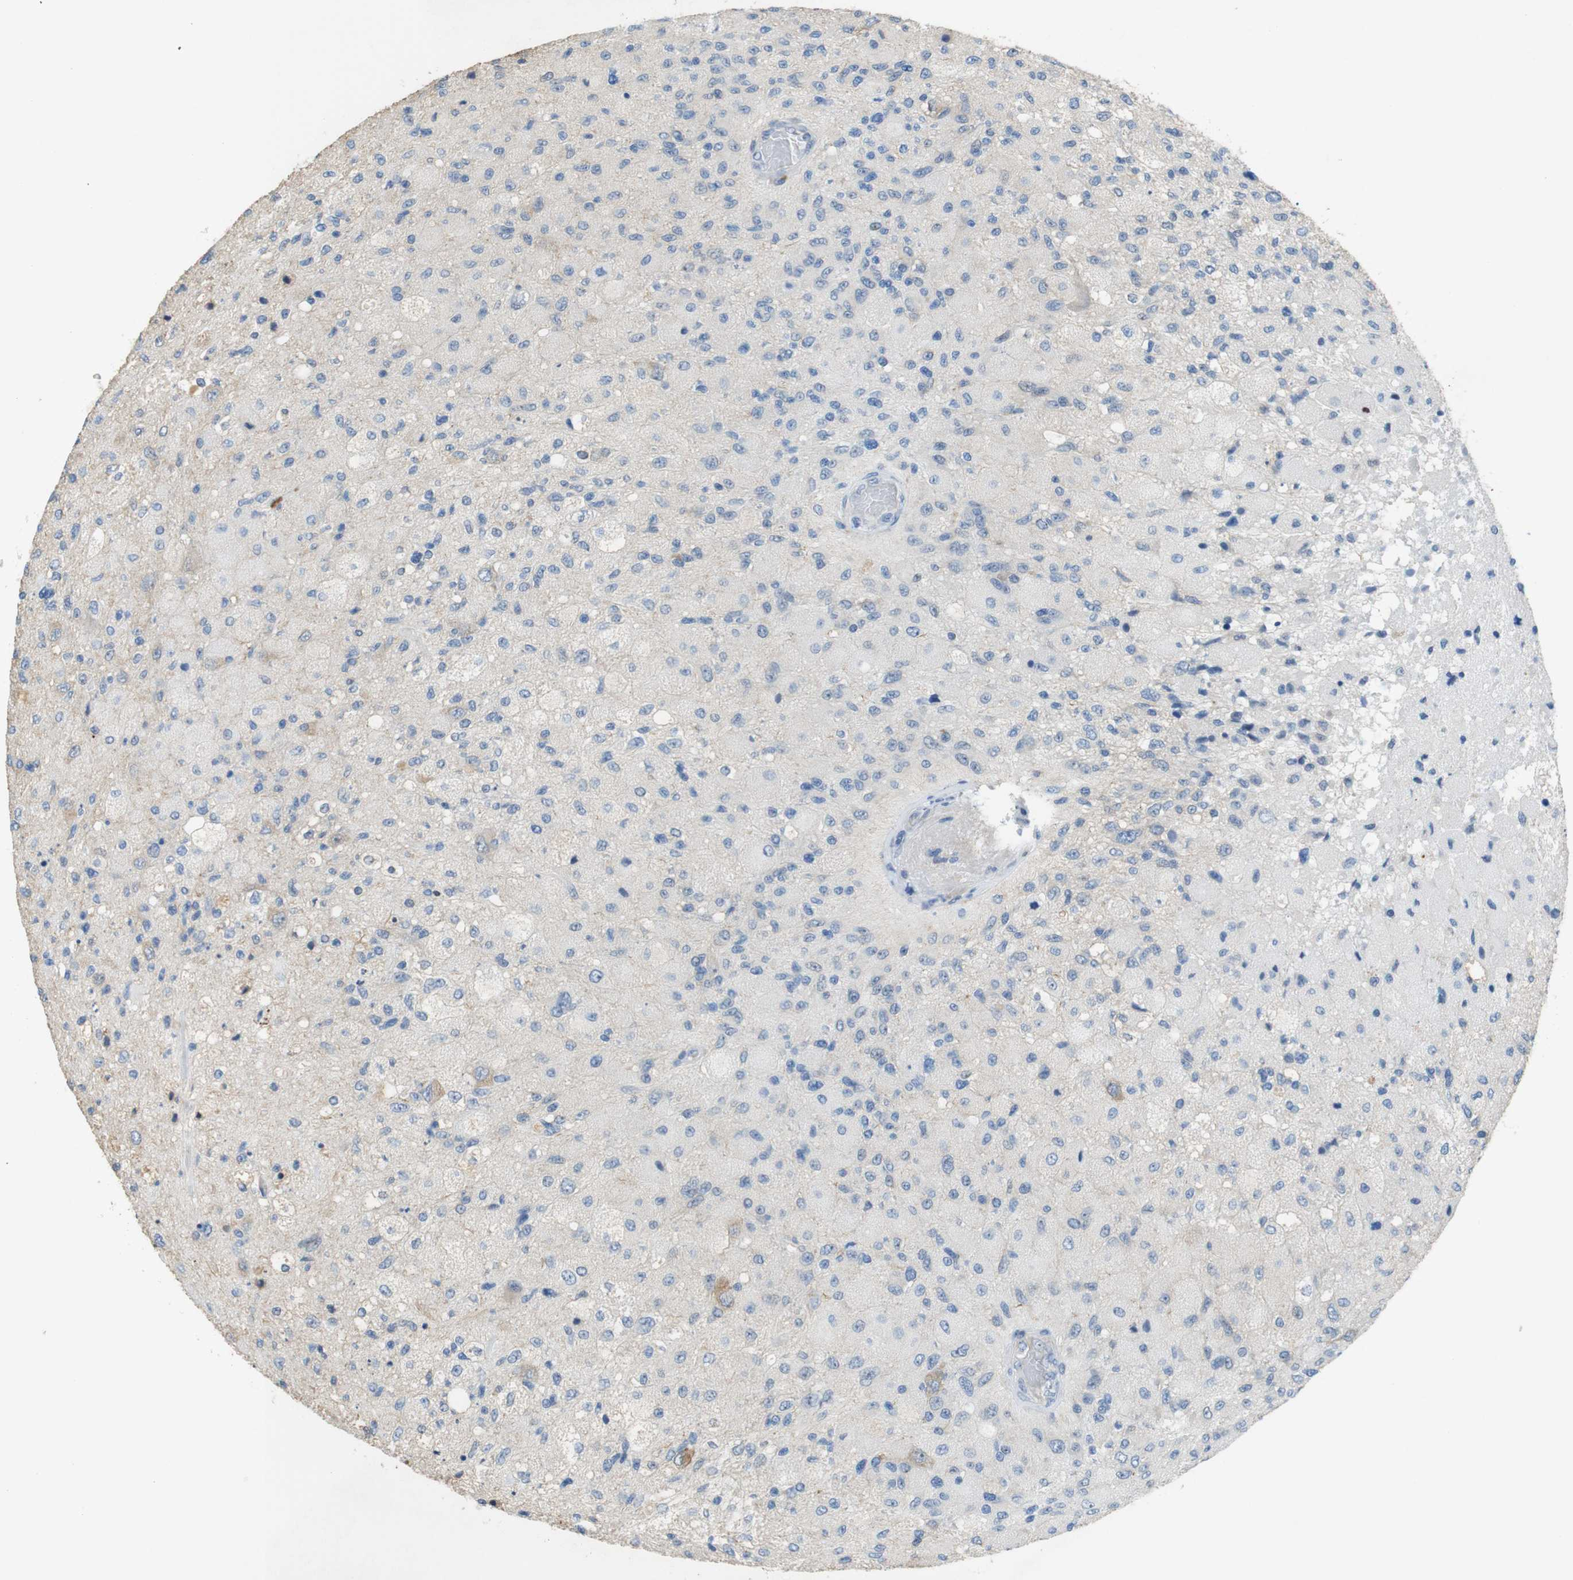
{"staining": {"intensity": "negative", "quantity": "none", "location": "none"}, "tissue": "glioma", "cell_type": "Tumor cells", "image_type": "cancer", "snomed": [{"axis": "morphology", "description": "Normal tissue, NOS"}, {"axis": "morphology", "description": "Glioma, malignant, High grade"}, {"axis": "topography", "description": "Cerebral cortex"}], "caption": "Immunohistochemistry (IHC) of human malignant glioma (high-grade) shows no staining in tumor cells. (DAB (3,3'-diaminobenzidine) immunohistochemistry with hematoxylin counter stain).", "gene": "TJP3", "patient": {"sex": "male", "age": 77}}